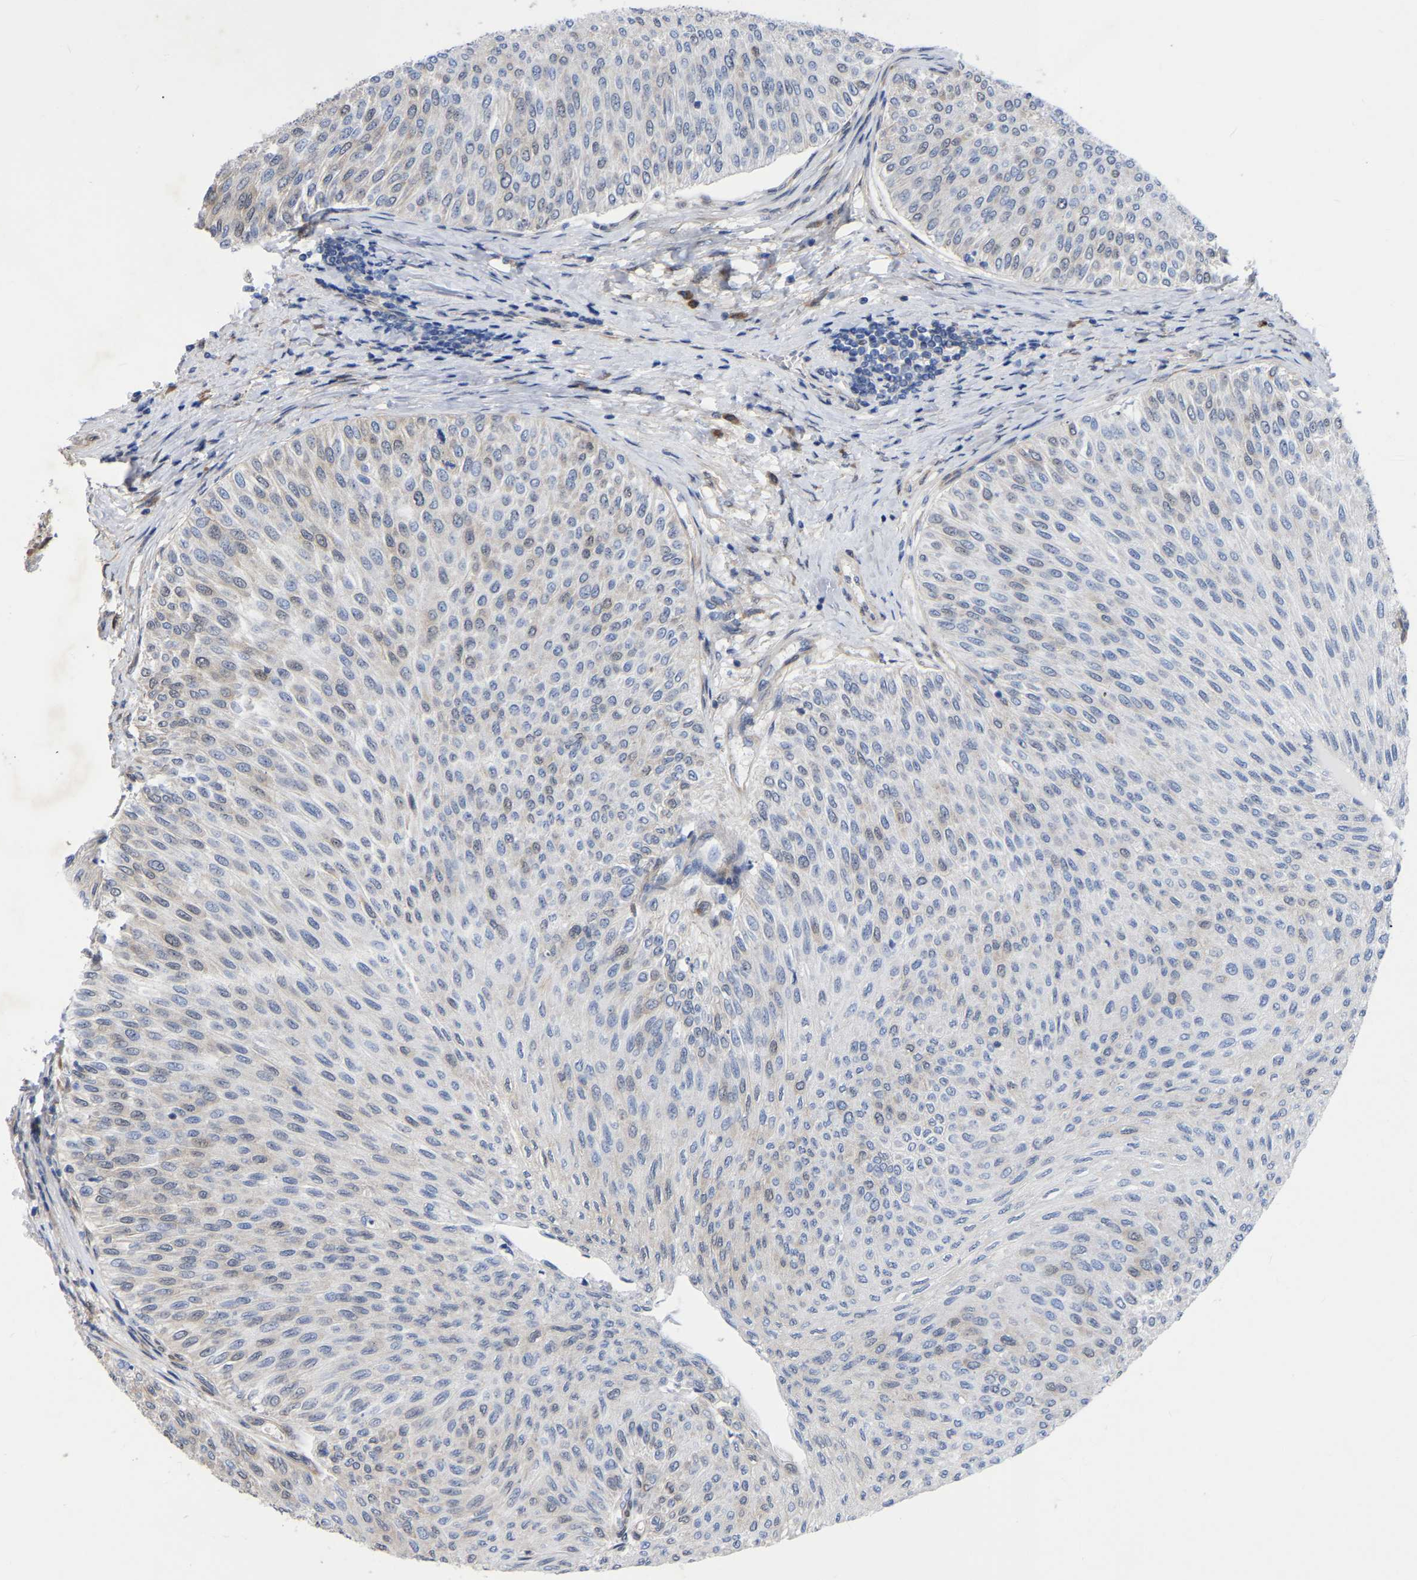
{"staining": {"intensity": "weak", "quantity": "25%-75%", "location": "cytoplasmic/membranous,nuclear"}, "tissue": "urothelial cancer", "cell_type": "Tumor cells", "image_type": "cancer", "snomed": [{"axis": "morphology", "description": "Urothelial carcinoma, Low grade"}, {"axis": "topography", "description": "Urinary bladder"}], "caption": "Immunohistochemistry (IHC) histopathology image of neoplastic tissue: human urothelial cancer stained using immunohistochemistry reveals low levels of weak protein expression localized specifically in the cytoplasmic/membranous and nuclear of tumor cells, appearing as a cytoplasmic/membranous and nuclear brown color.", "gene": "UBE4B", "patient": {"sex": "male", "age": 78}}